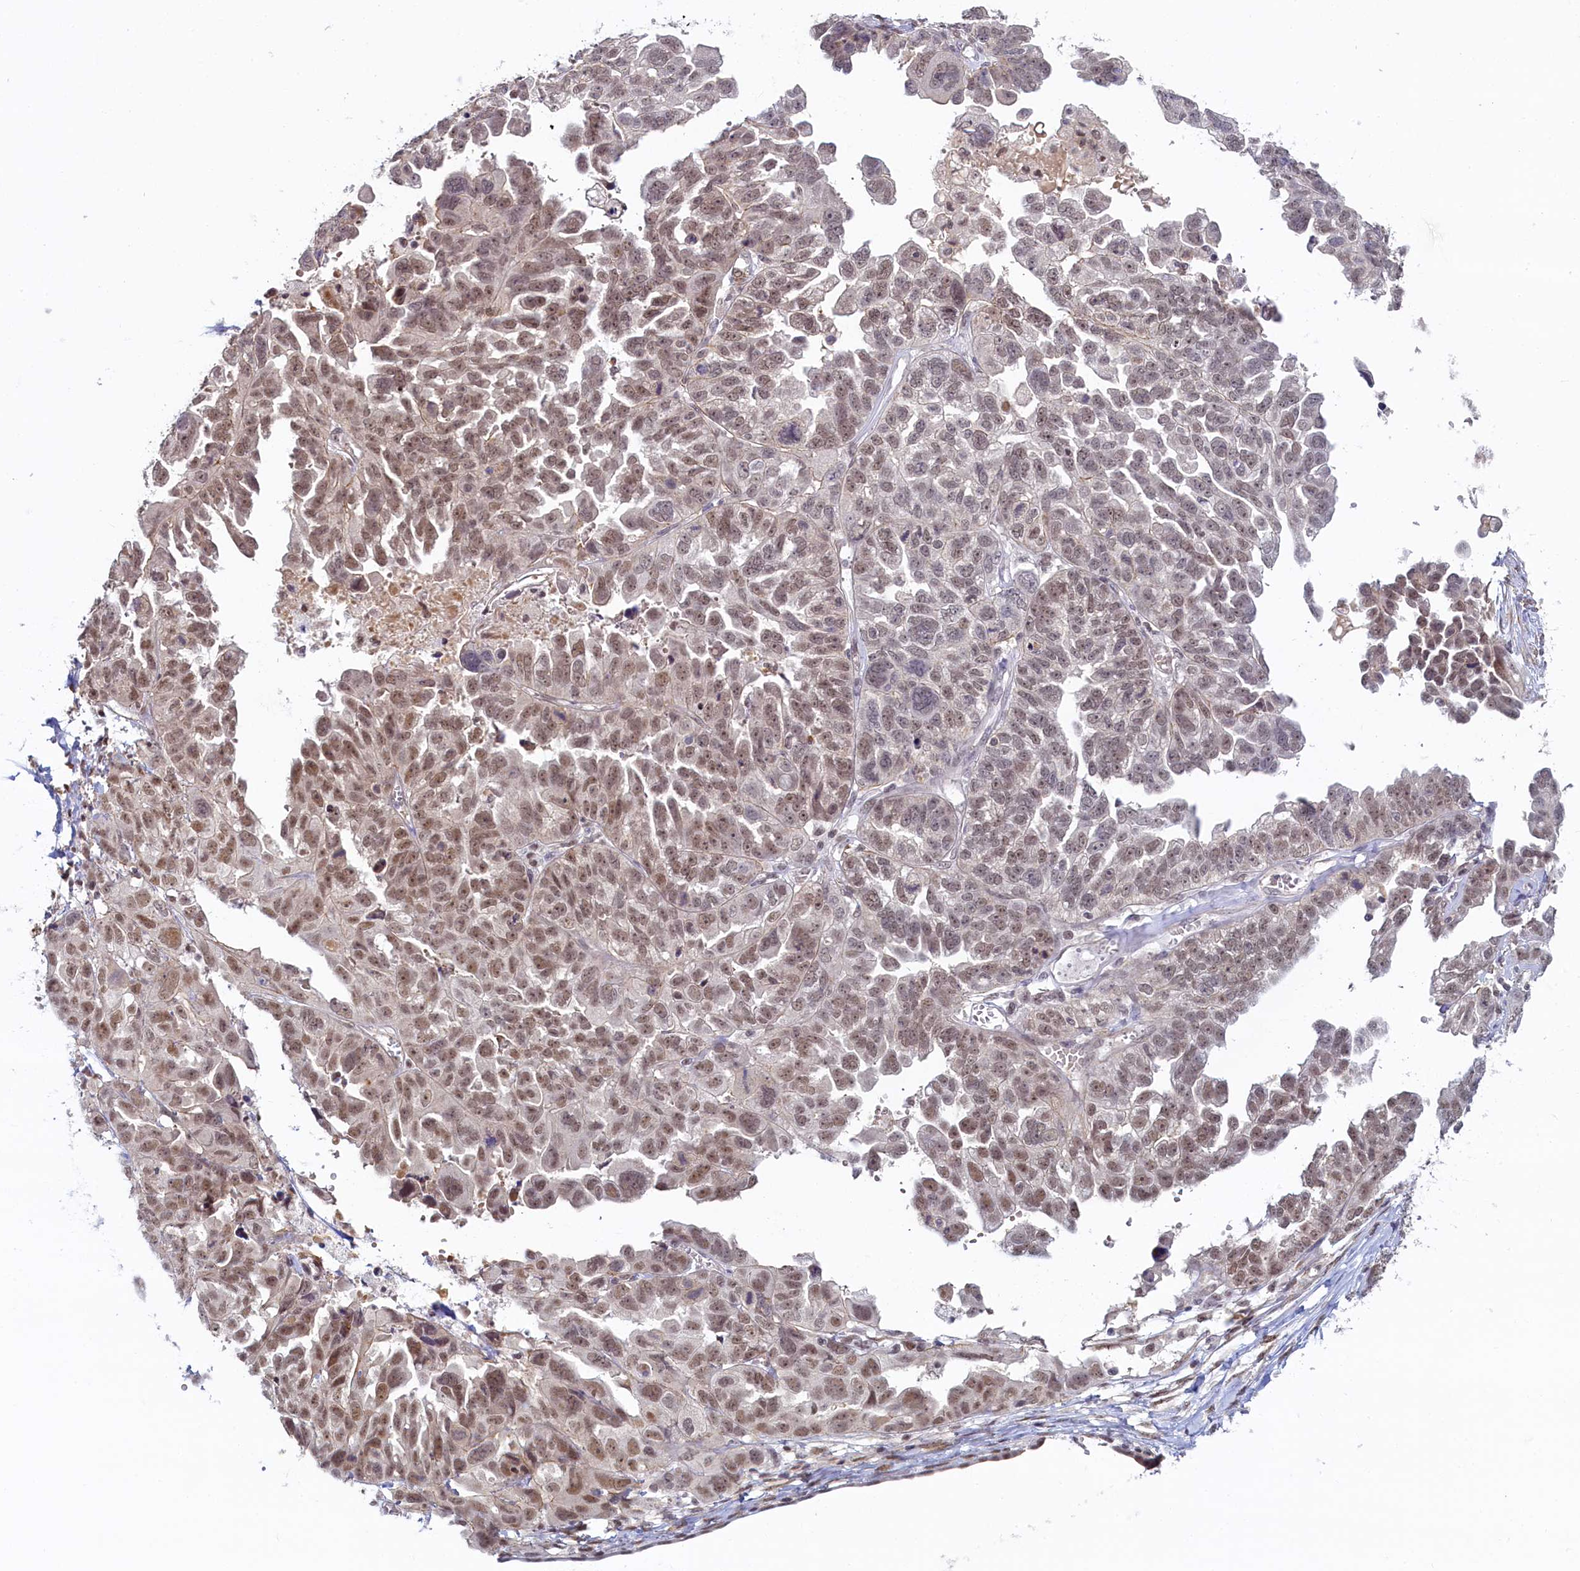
{"staining": {"intensity": "moderate", "quantity": ">75%", "location": "nuclear"}, "tissue": "ovarian cancer", "cell_type": "Tumor cells", "image_type": "cancer", "snomed": [{"axis": "morphology", "description": "Cystadenocarcinoma, serous, NOS"}, {"axis": "topography", "description": "Ovary"}], "caption": "There is medium levels of moderate nuclear staining in tumor cells of ovarian cancer, as demonstrated by immunohistochemical staining (brown color).", "gene": "INTS14", "patient": {"sex": "female", "age": 79}}